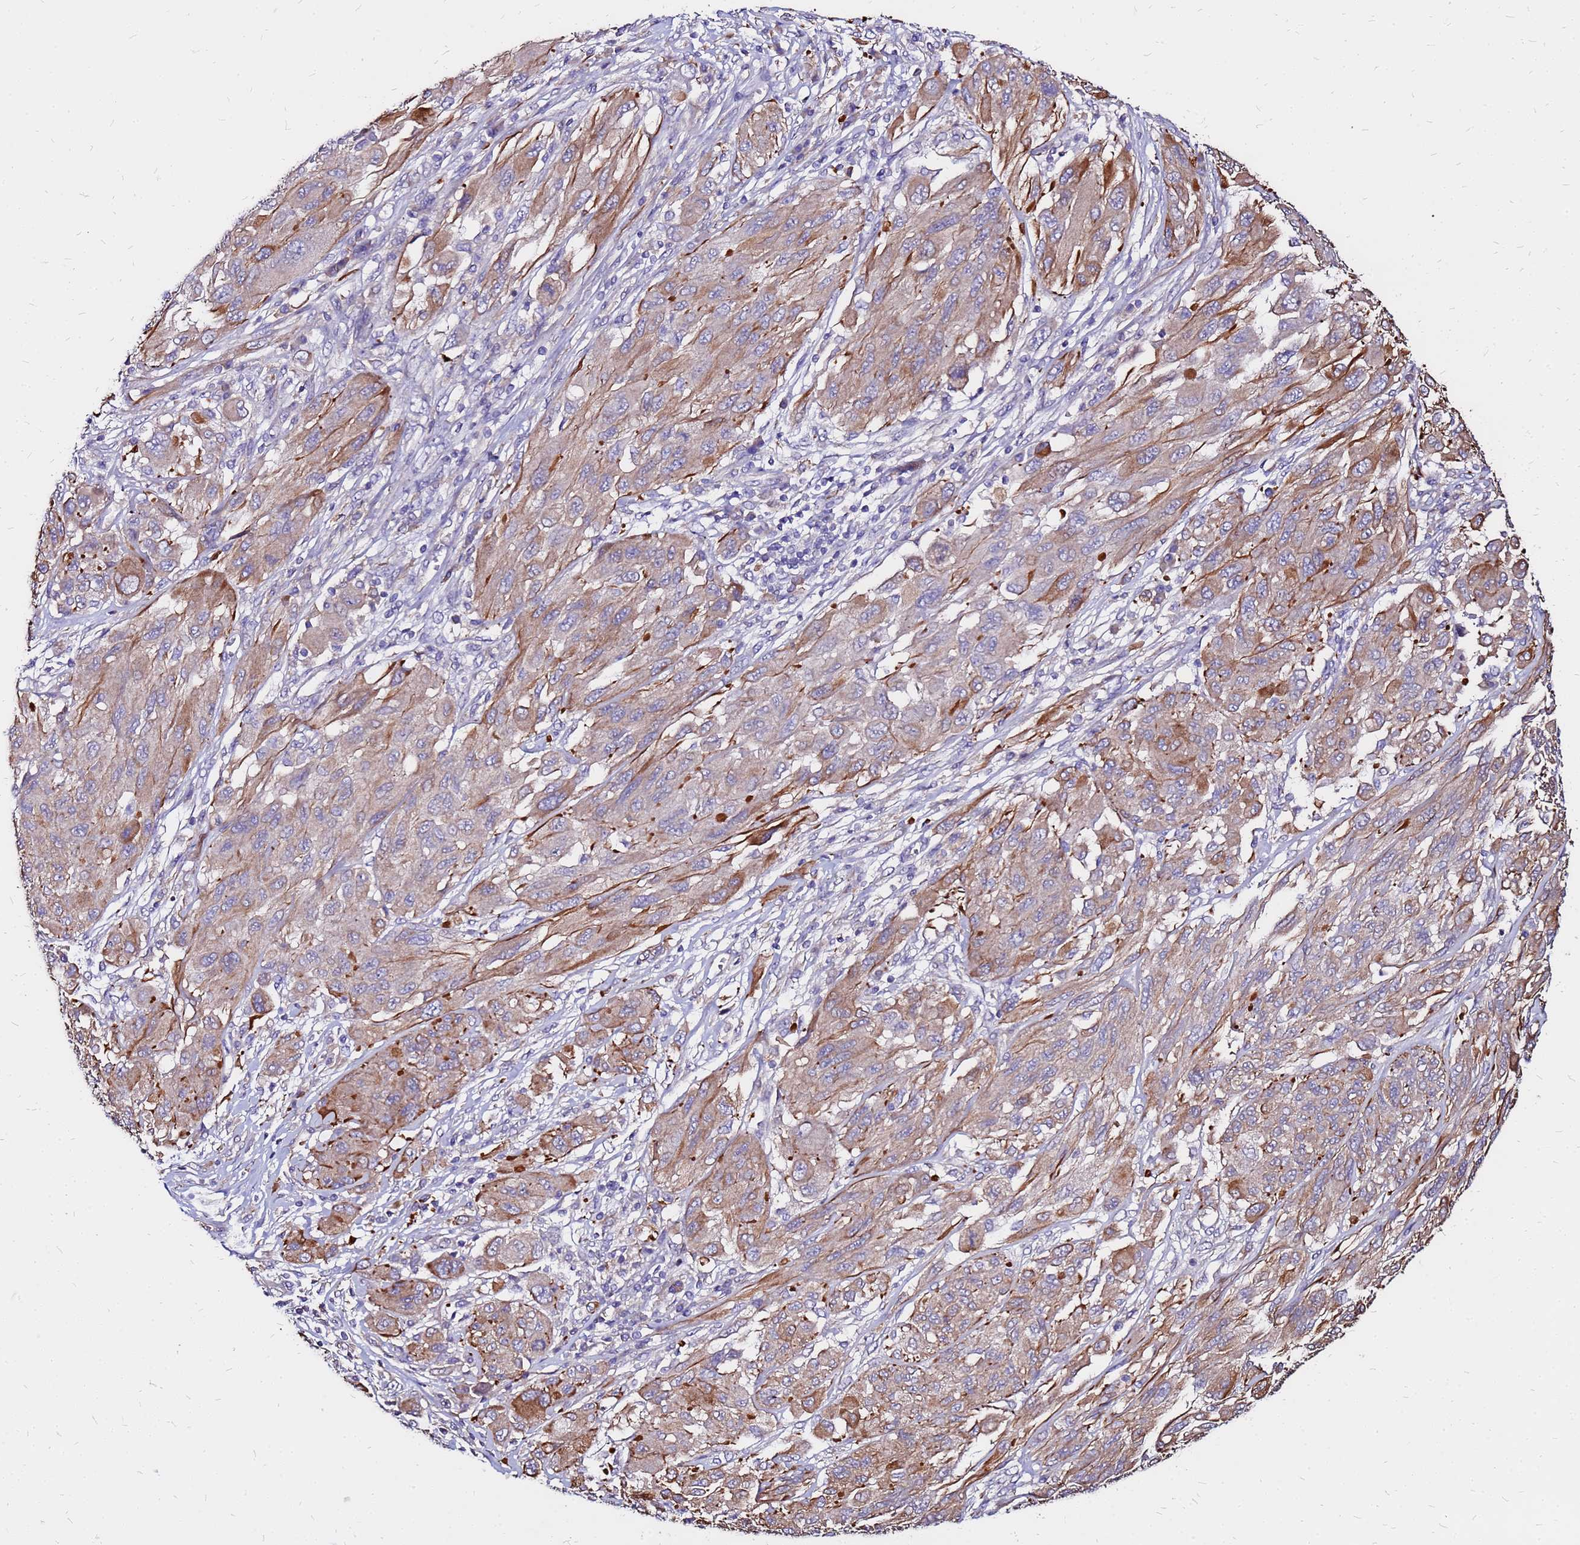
{"staining": {"intensity": "weak", "quantity": "25%-75%", "location": "cytoplasmic/membranous"}, "tissue": "melanoma", "cell_type": "Tumor cells", "image_type": "cancer", "snomed": [{"axis": "morphology", "description": "Malignant melanoma, NOS"}, {"axis": "topography", "description": "Skin"}], "caption": "There is low levels of weak cytoplasmic/membranous staining in tumor cells of melanoma, as demonstrated by immunohistochemical staining (brown color).", "gene": "ARHGEF5", "patient": {"sex": "female", "age": 91}}